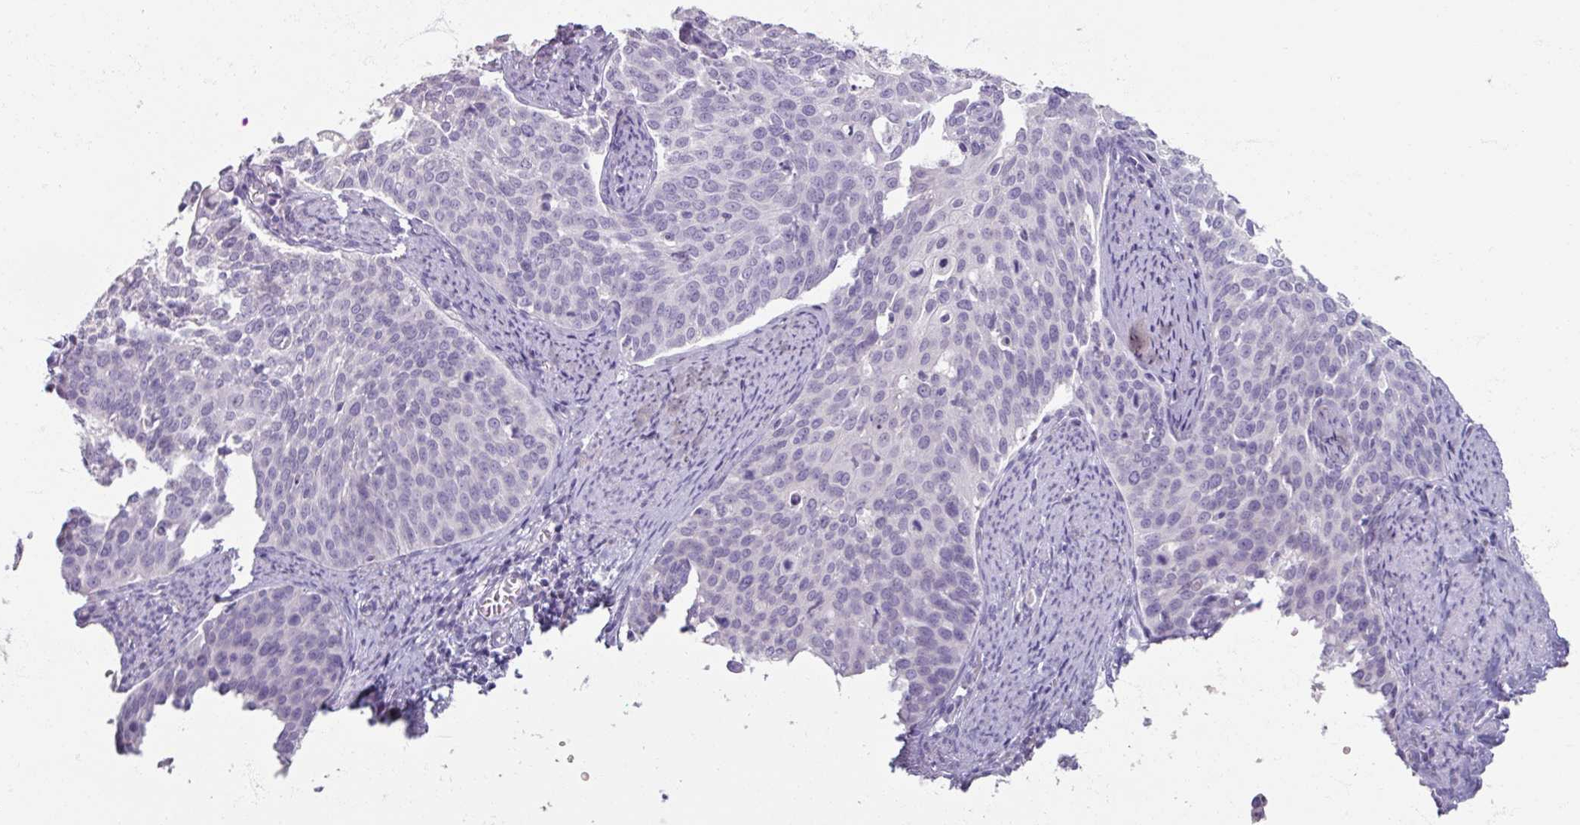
{"staining": {"intensity": "negative", "quantity": "none", "location": "none"}, "tissue": "cervical cancer", "cell_type": "Tumor cells", "image_type": "cancer", "snomed": [{"axis": "morphology", "description": "Squamous cell carcinoma, NOS"}, {"axis": "topography", "description": "Cervix"}], "caption": "This is a micrograph of immunohistochemistry (IHC) staining of squamous cell carcinoma (cervical), which shows no positivity in tumor cells.", "gene": "TG", "patient": {"sex": "female", "age": 44}}